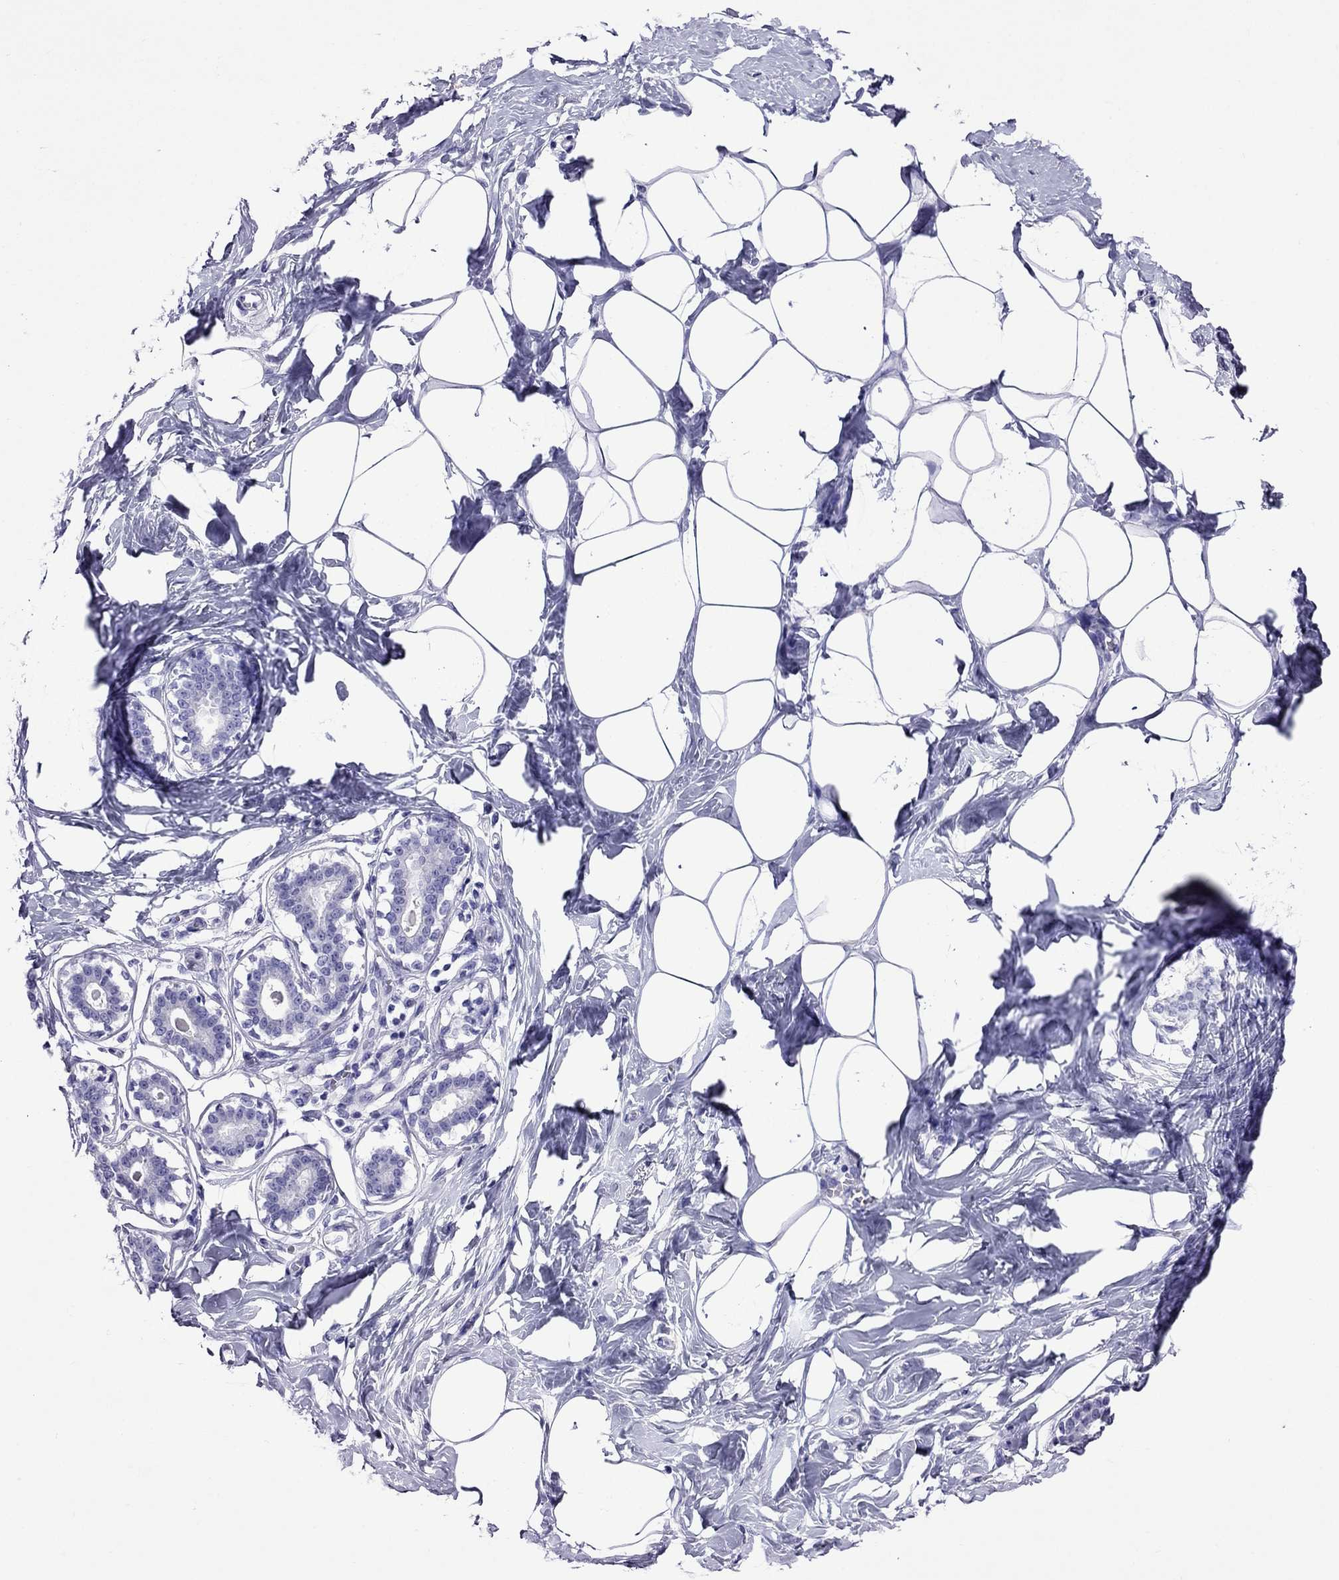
{"staining": {"intensity": "negative", "quantity": "none", "location": "none"}, "tissue": "breast", "cell_type": "Adipocytes", "image_type": "normal", "snomed": [{"axis": "morphology", "description": "Normal tissue, NOS"}, {"axis": "morphology", "description": "Lobular carcinoma, in situ"}, {"axis": "topography", "description": "Breast"}], "caption": "Immunohistochemistry of benign human breast reveals no expression in adipocytes.", "gene": "CRYBA1", "patient": {"sex": "female", "age": 35}}